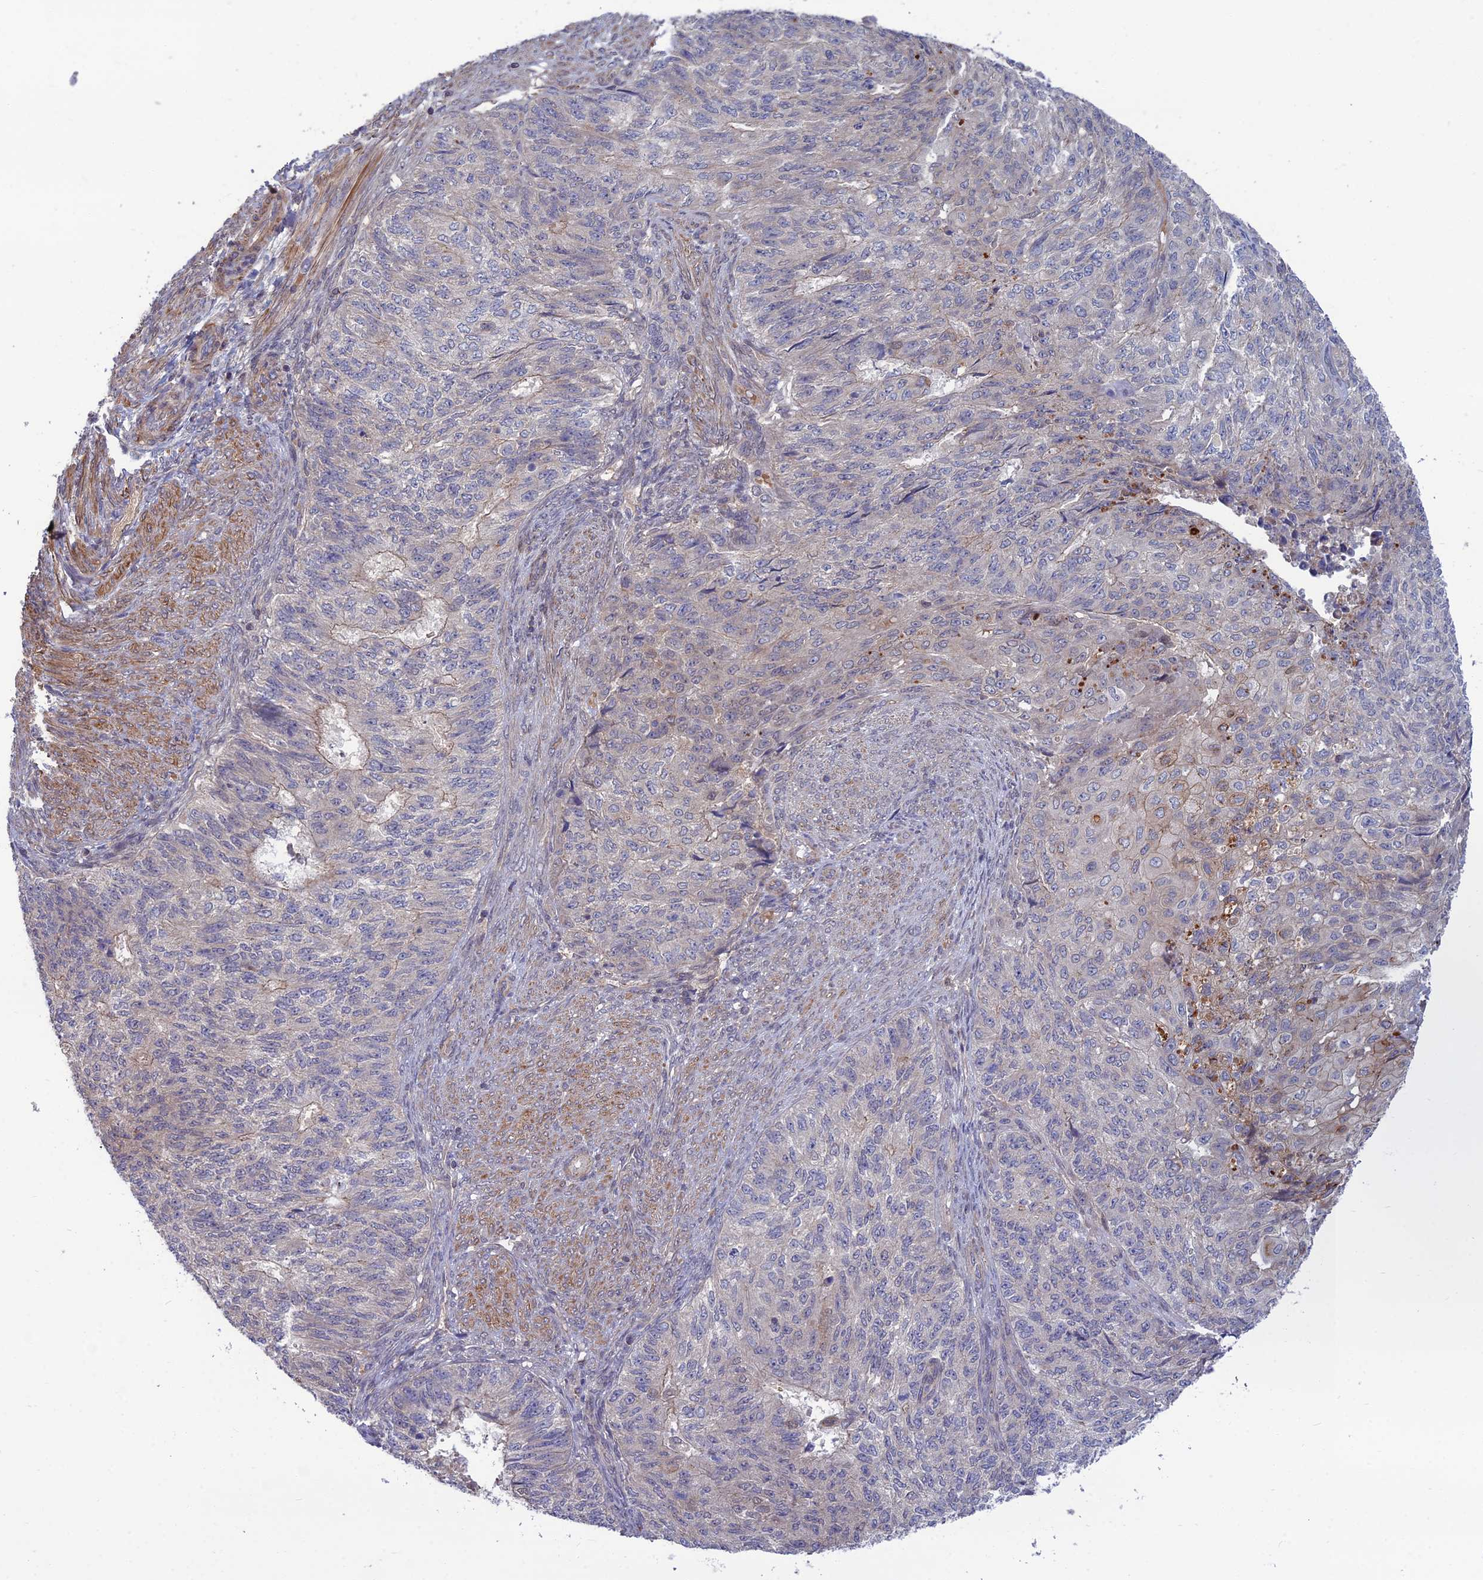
{"staining": {"intensity": "negative", "quantity": "none", "location": "none"}, "tissue": "endometrial cancer", "cell_type": "Tumor cells", "image_type": "cancer", "snomed": [{"axis": "morphology", "description": "Adenocarcinoma, NOS"}, {"axis": "topography", "description": "Endometrium"}], "caption": "High magnification brightfield microscopy of endometrial adenocarcinoma stained with DAB (brown) and counterstained with hematoxylin (blue): tumor cells show no significant expression.", "gene": "OPA3", "patient": {"sex": "female", "age": 32}}